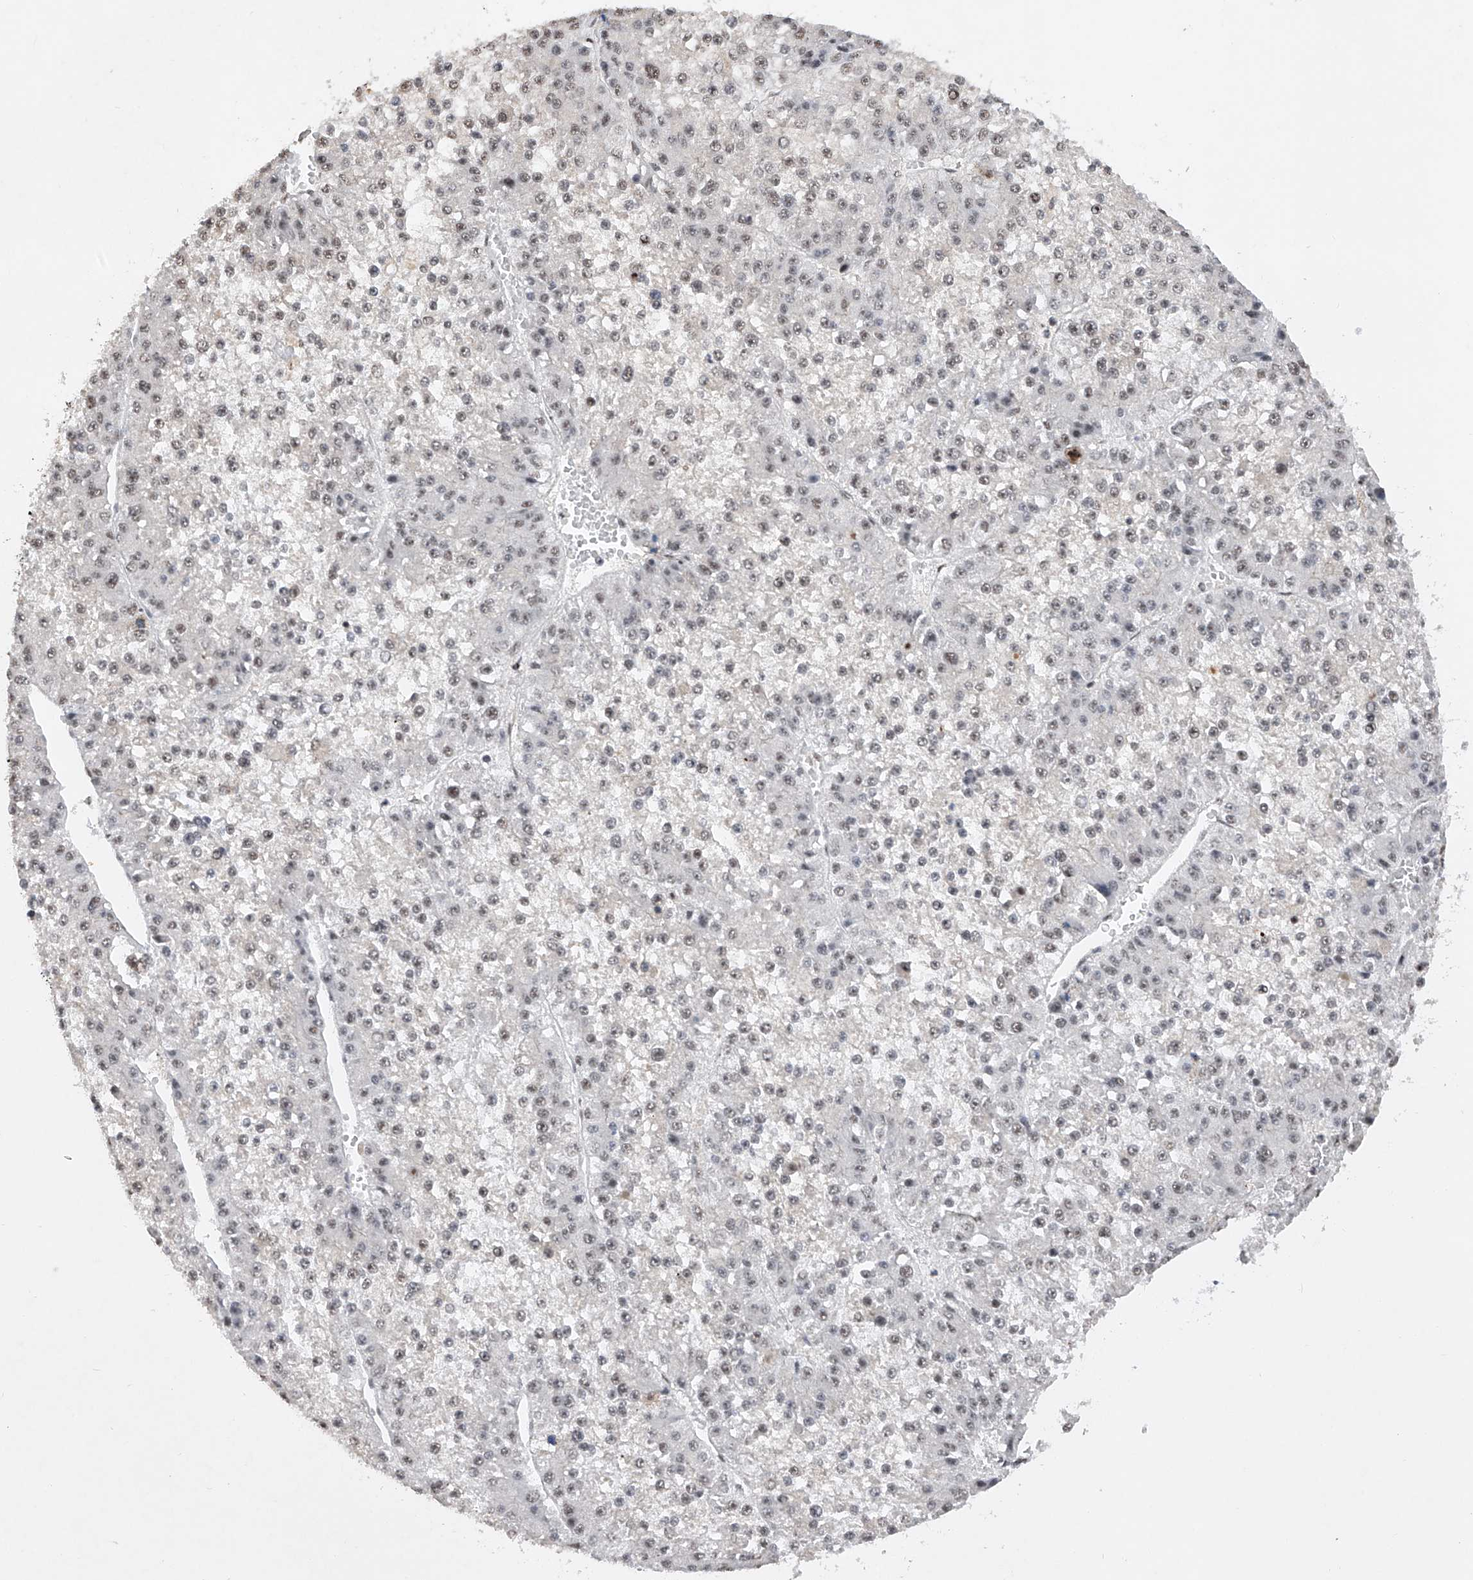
{"staining": {"intensity": "weak", "quantity": "<25%", "location": "nuclear"}, "tissue": "liver cancer", "cell_type": "Tumor cells", "image_type": "cancer", "snomed": [{"axis": "morphology", "description": "Carcinoma, Hepatocellular, NOS"}, {"axis": "topography", "description": "Liver"}], "caption": "Immunohistochemical staining of human hepatocellular carcinoma (liver) shows no significant expression in tumor cells.", "gene": "NFATC4", "patient": {"sex": "female", "age": 73}}